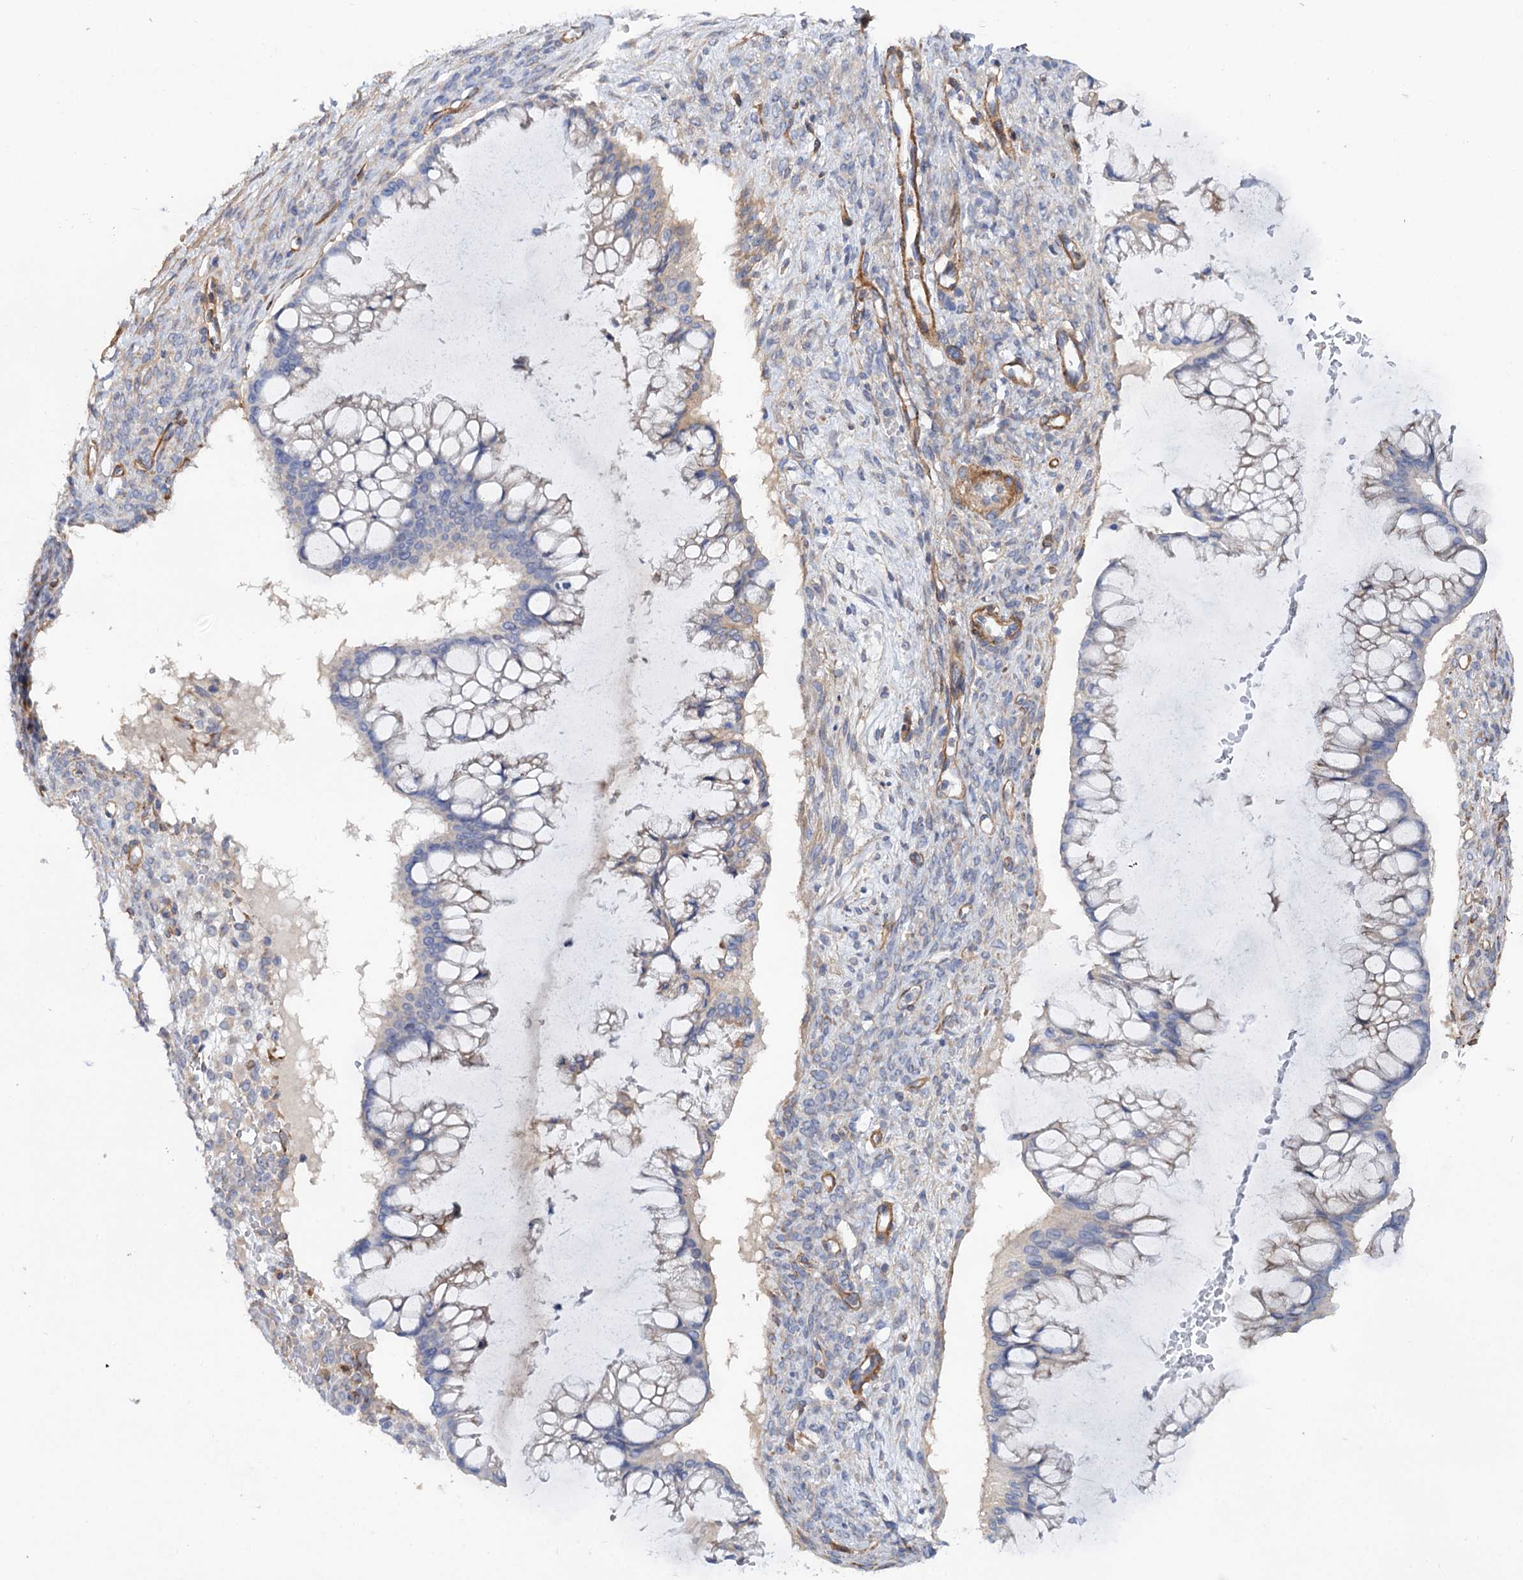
{"staining": {"intensity": "negative", "quantity": "none", "location": "none"}, "tissue": "ovarian cancer", "cell_type": "Tumor cells", "image_type": "cancer", "snomed": [{"axis": "morphology", "description": "Cystadenocarcinoma, mucinous, NOS"}, {"axis": "topography", "description": "Ovary"}], "caption": "The image displays no staining of tumor cells in mucinous cystadenocarcinoma (ovarian).", "gene": "CSAD", "patient": {"sex": "female", "age": 73}}